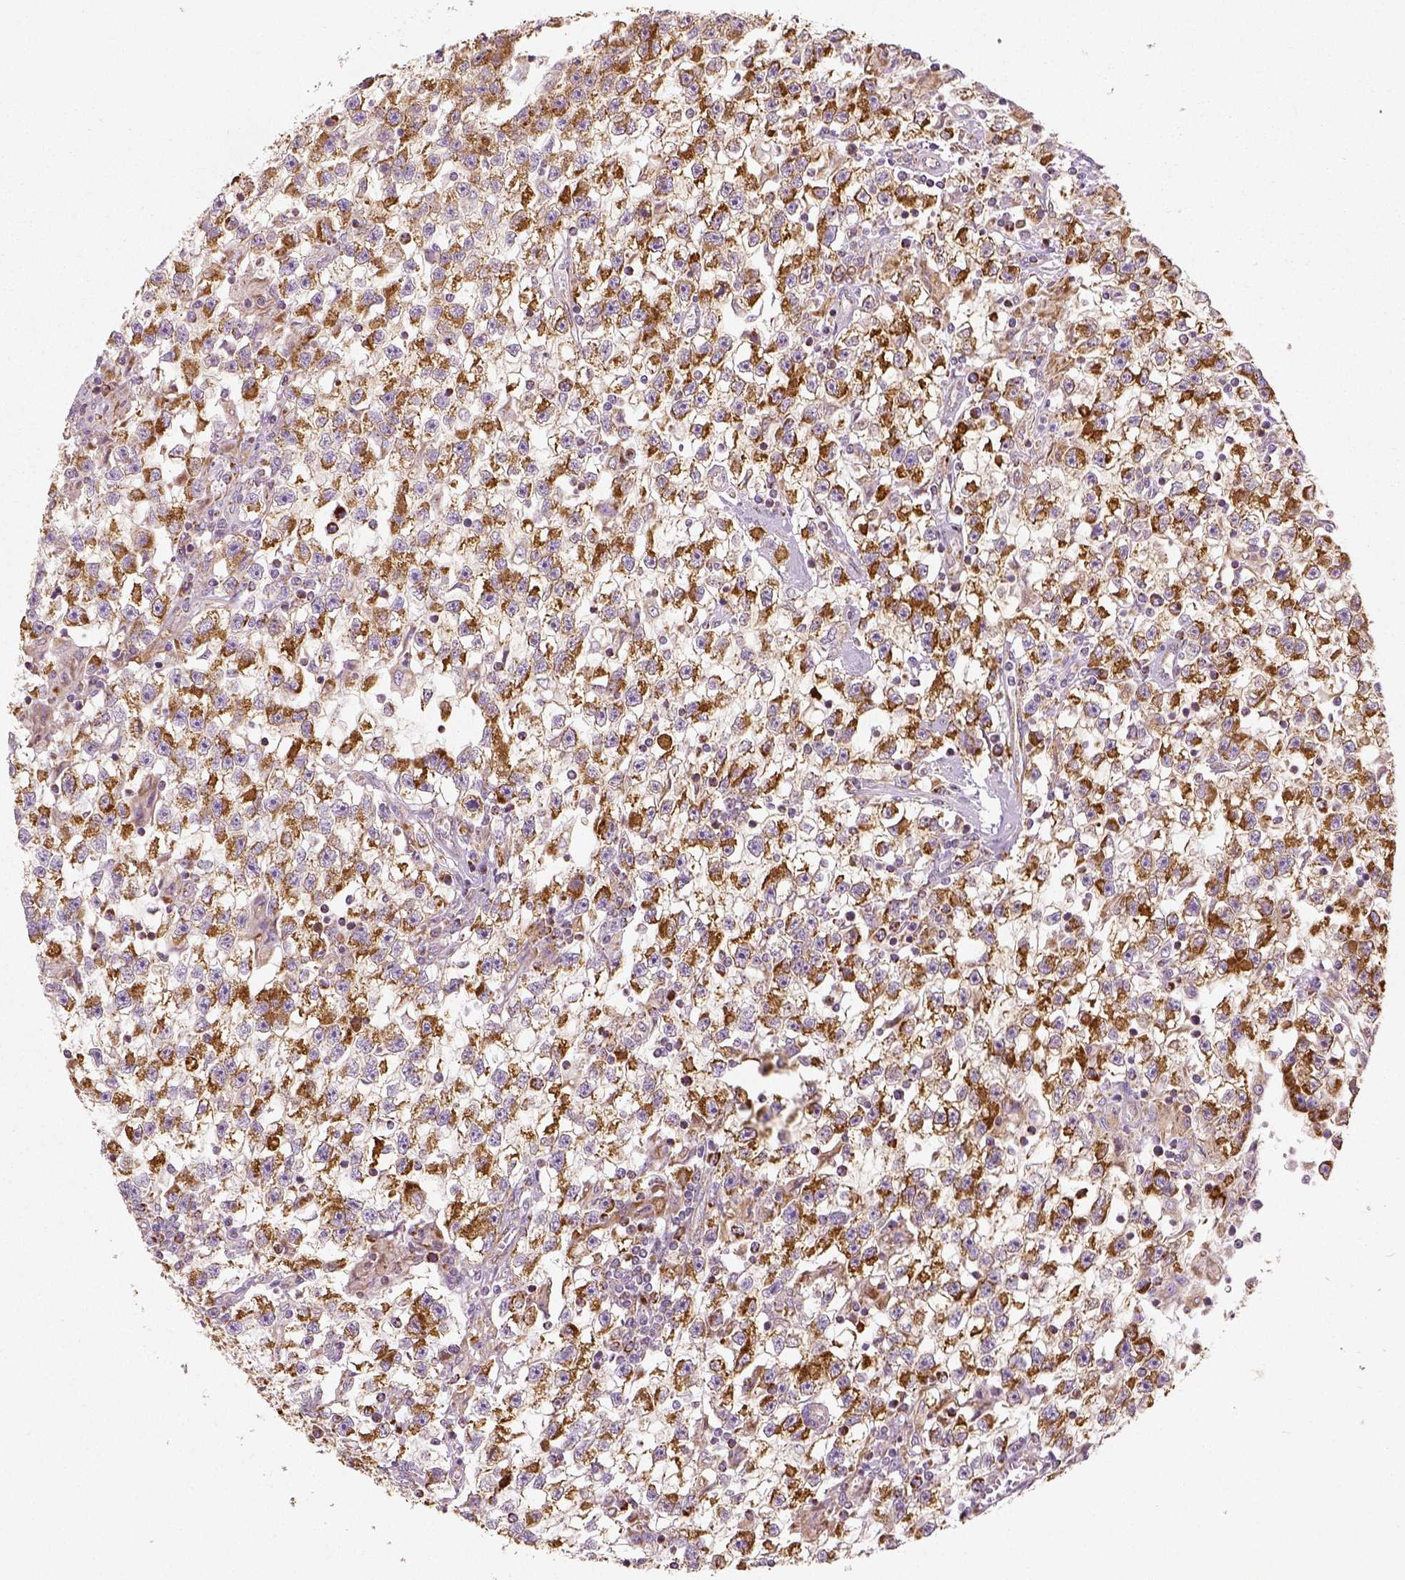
{"staining": {"intensity": "moderate", "quantity": "25%-75%", "location": "cytoplasmic/membranous"}, "tissue": "testis cancer", "cell_type": "Tumor cells", "image_type": "cancer", "snomed": [{"axis": "morphology", "description": "Seminoma, NOS"}, {"axis": "topography", "description": "Testis"}], "caption": "This is an image of immunohistochemistry (IHC) staining of testis cancer, which shows moderate staining in the cytoplasmic/membranous of tumor cells.", "gene": "PGAM5", "patient": {"sex": "male", "age": 31}}